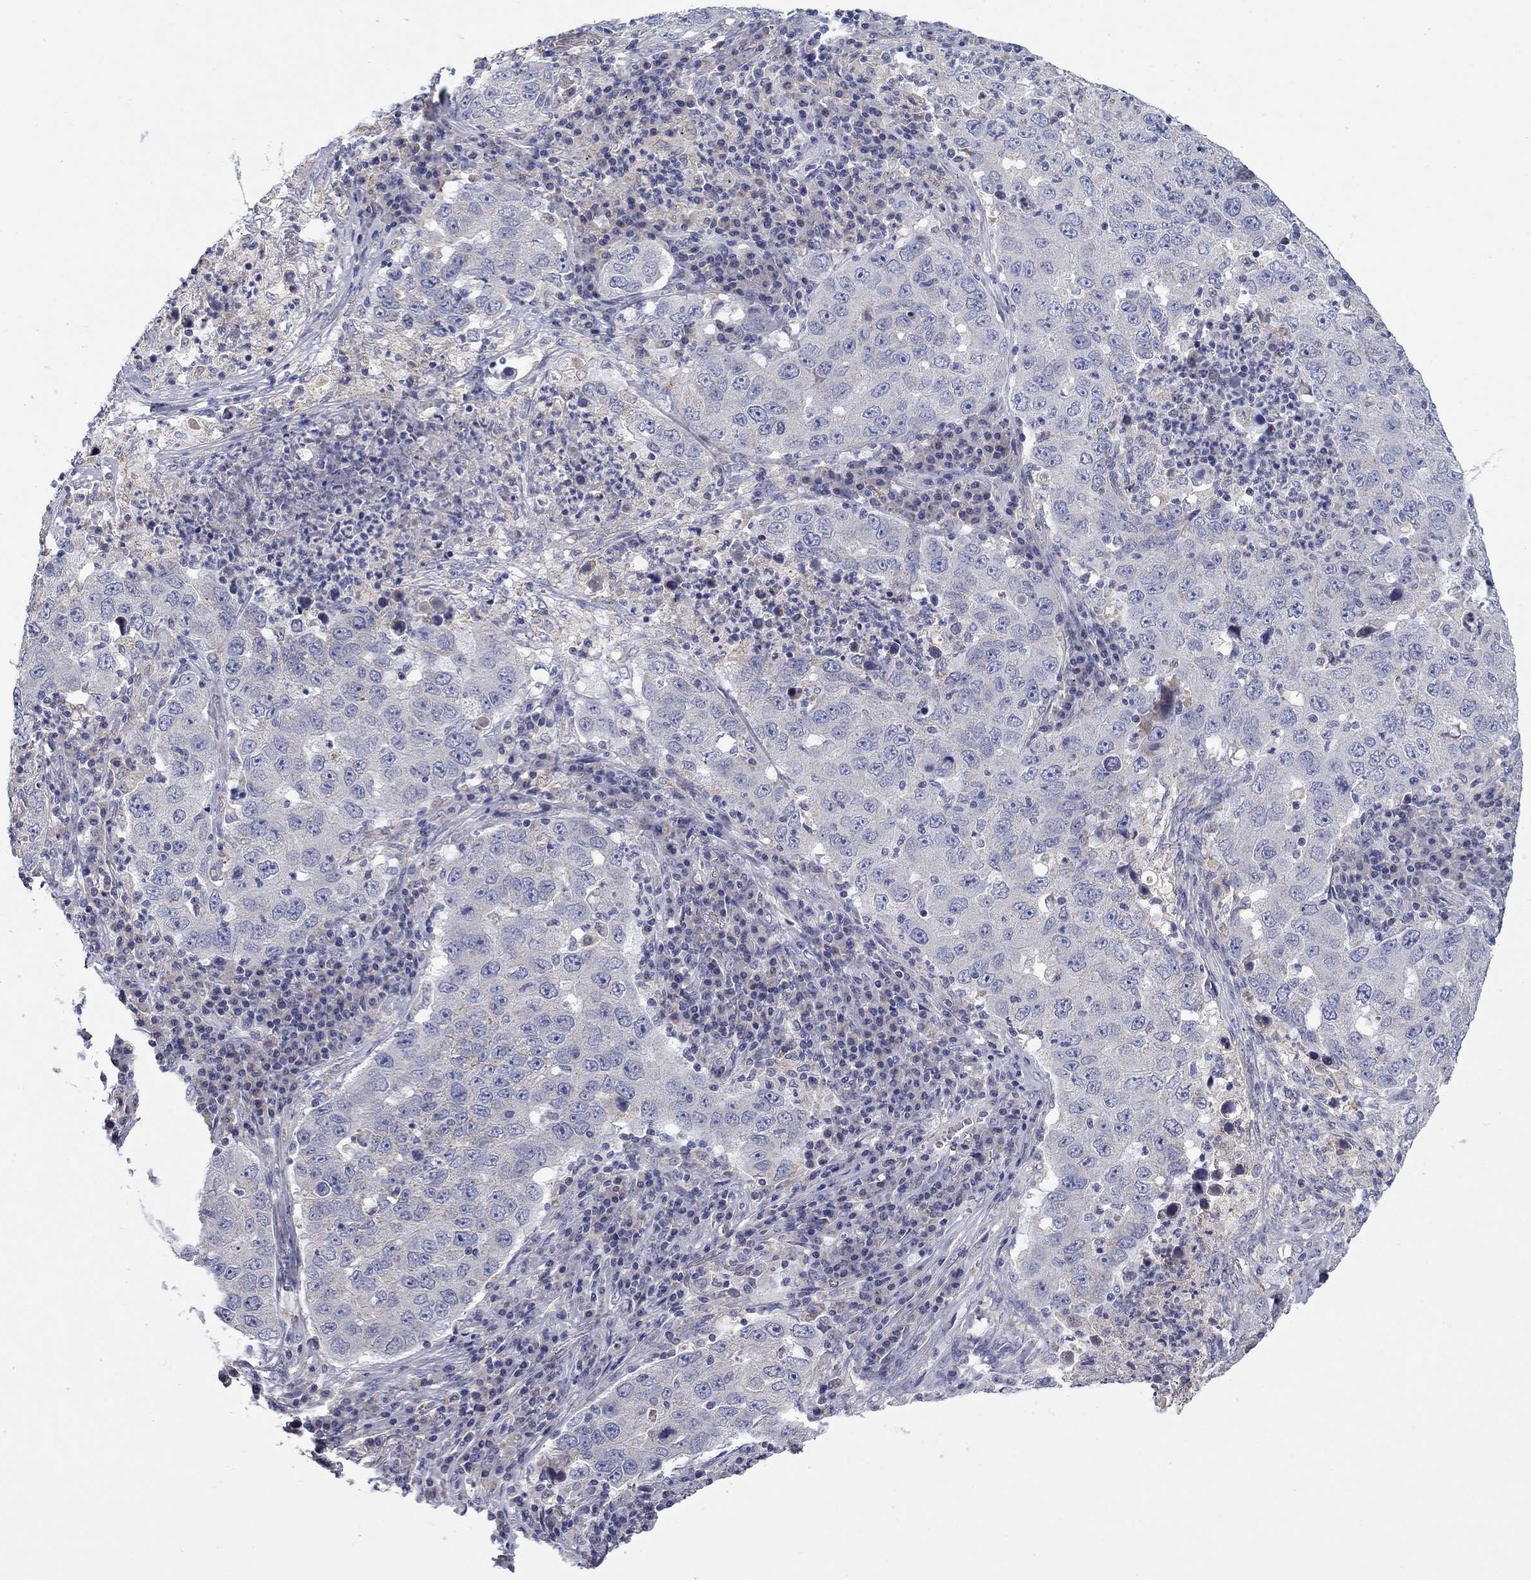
{"staining": {"intensity": "negative", "quantity": "none", "location": "none"}, "tissue": "lung cancer", "cell_type": "Tumor cells", "image_type": "cancer", "snomed": [{"axis": "morphology", "description": "Adenocarcinoma, NOS"}, {"axis": "topography", "description": "Lung"}], "caption": "An IHC histopathology image of lung cancer is shown. There is no staining in tumor cells of lung cancer.", "gene": "FRK", "patient": {"sex": "male", "age": 73}}